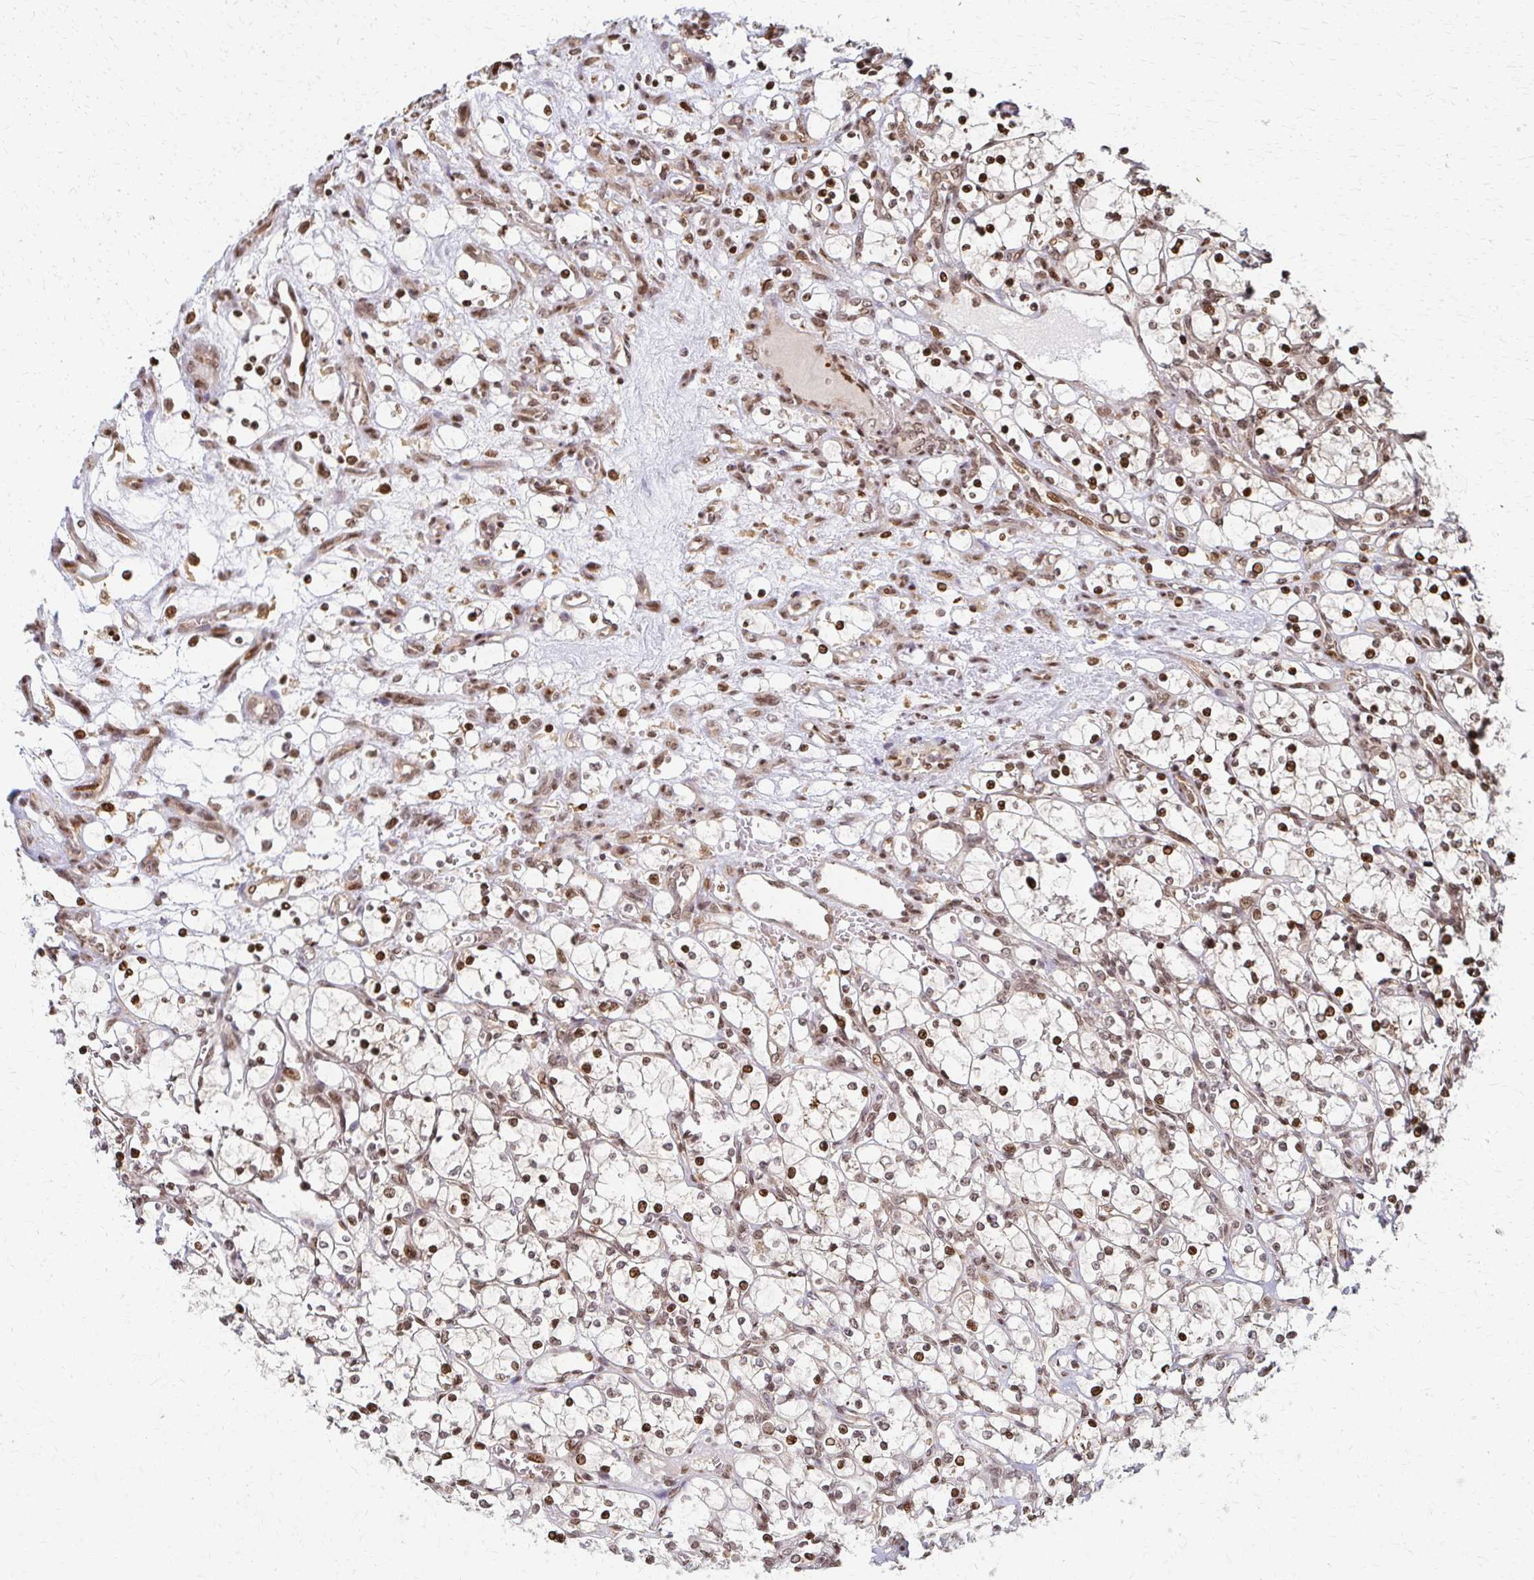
{"staining": {"intensity": "moderate", "quantity": ">75%", "location": "nuclear"}, "tissue": "renal cancer", "cell_type": "Tumor cells", "image_type": "cancer", "snomed": [{"axis": "morphology", "description": "Adenocarcinoma, NOS"}, {"axis": "topography", "description": "Kidney"}], "caption": "Immunohistochemical staining of adenocarcinoma (renal) exhibits moderate nuclear protein staining in approximately >75% of tumor cells.", "gene": "PSMD7", "patient": {"sex": "female", "age": 69}}